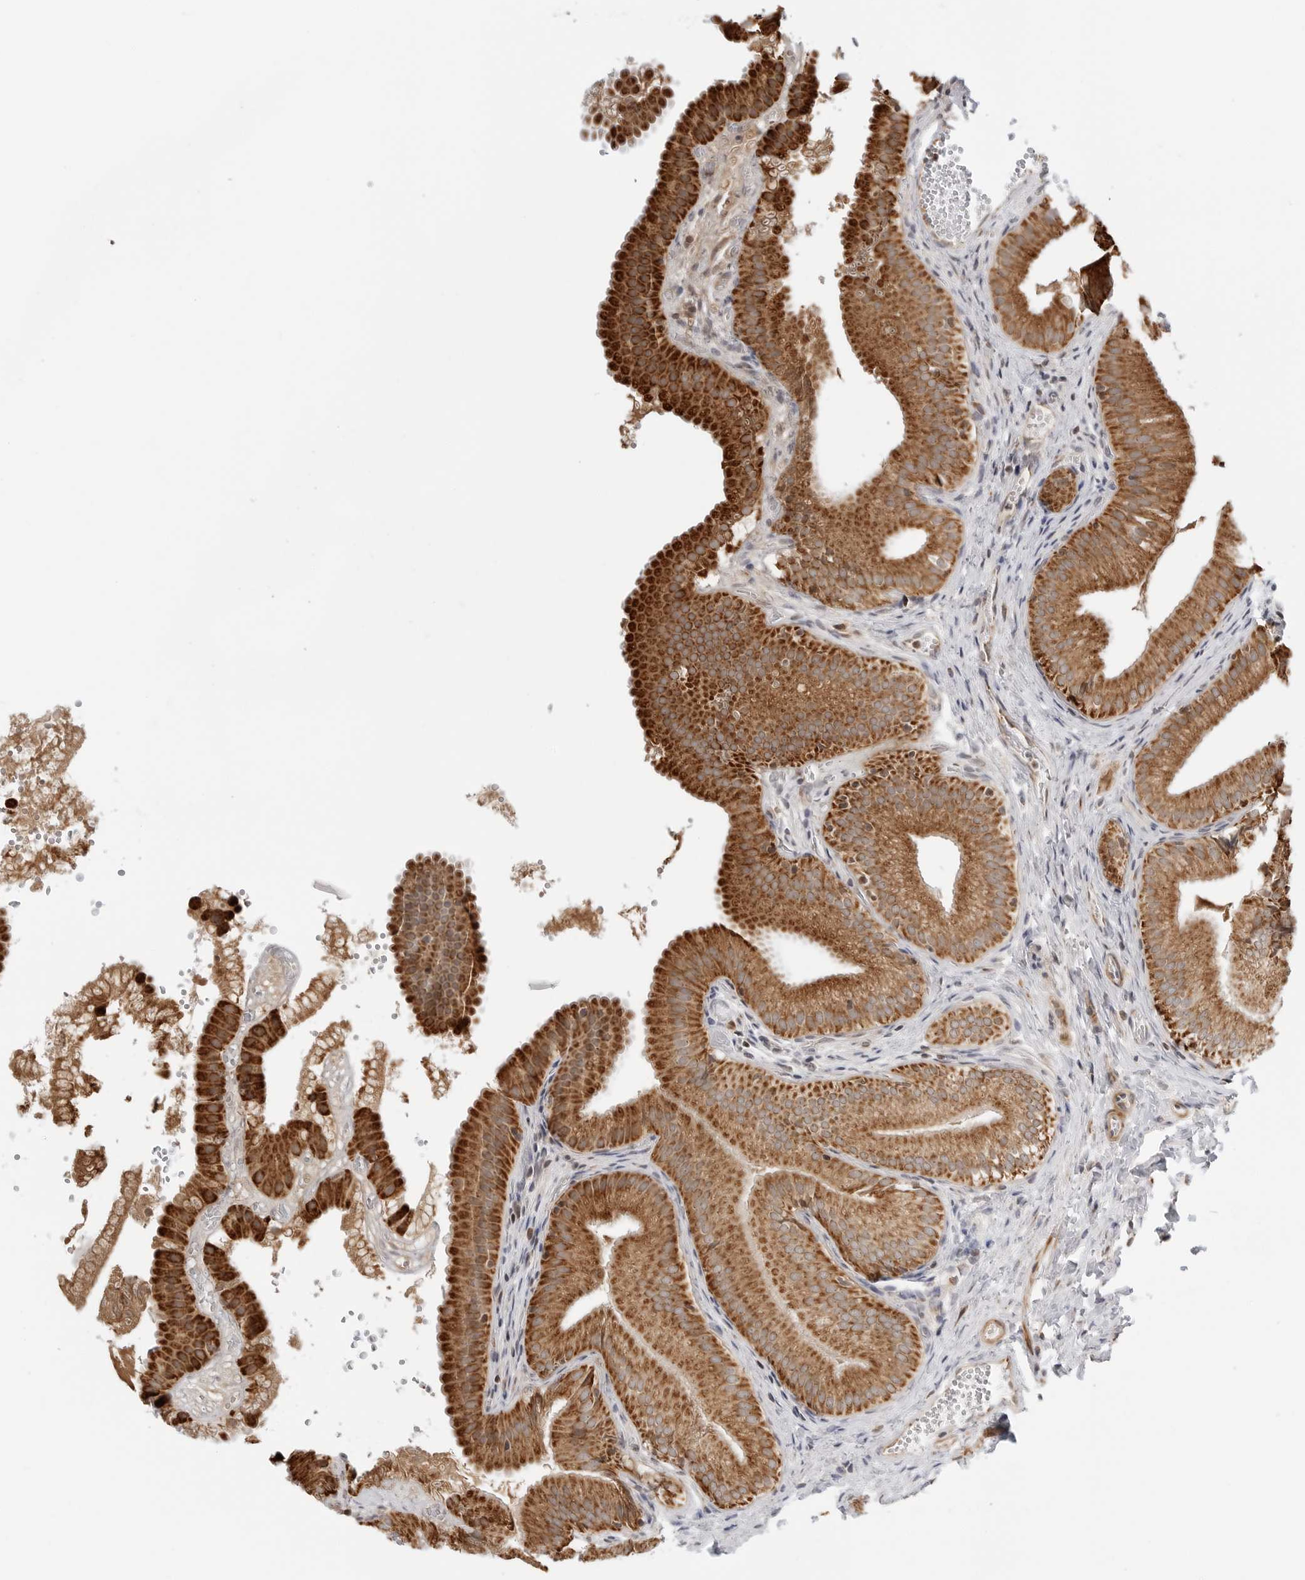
{"staining": {"intensity": "strong", "quantity": ">75%", "location": "cytoplasmic/membranous"}, "tissue": "gallbladder", "cell_type": "Glandular cells", "image_type": "normal", "snomed": [{"axis": "morphology", "description": "Normal tissue, NOS"}, {"axis": "topography", "description": "Gallbladder"}], "caption": "Immunohistochemistry (IHC) staining of unremarkable gallbladder, which reveals high levels of strong cytoplasmic/membranous positivity in about >75% of glandular cells indicating strong cytoplasmic/membranous protein expression. The staining was performed using DAB (brown) for protein detection and nuclei were counterstained in hematoxylin (blue).", "gene": "PEX2", "patient": {"sex": "female", "age": 30}}